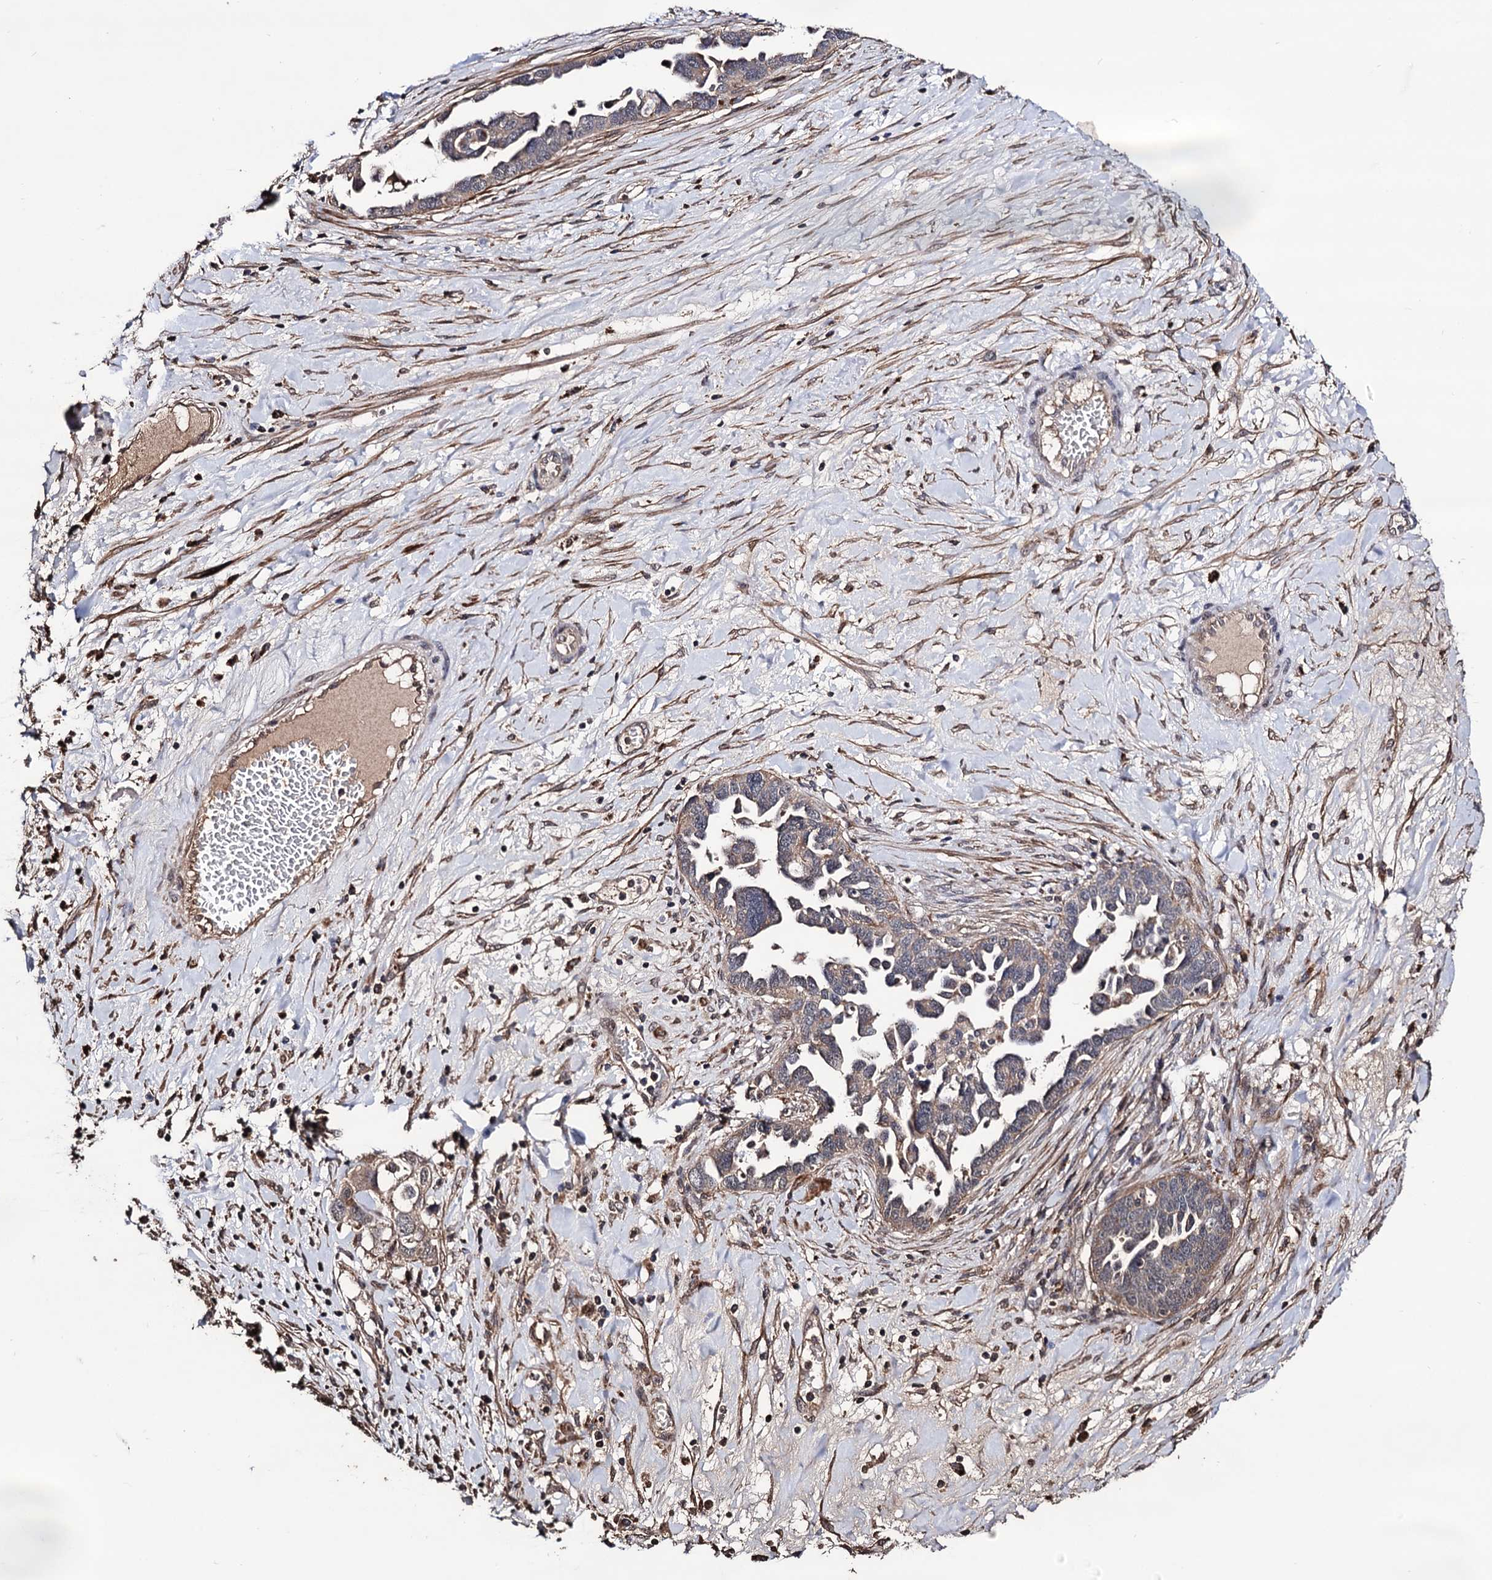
{"staining": {"intensity": "weak", "quantity": "<25%", "location": "cytoplasmic/membranous"}, "tissue": "ovarian cancer", "cell_type": "Tumor cells", "image_type": "cancer", "snomed": [{"axis": "morphology", "description": "Cystadenocarcinoma, serous, NOS"}, {"axis": "topography", "description": "Ovary"}], "caption": "Immunohistochemical staining of human serous cystadenocarcinoma (ovarian) shows no significant positivity in tumor cells. (Immunohistochemistry (ihc), brightfield microscopy, high magnification).", "gene": "MICAL2", "patient": {"sex": "female", "age": 54}}